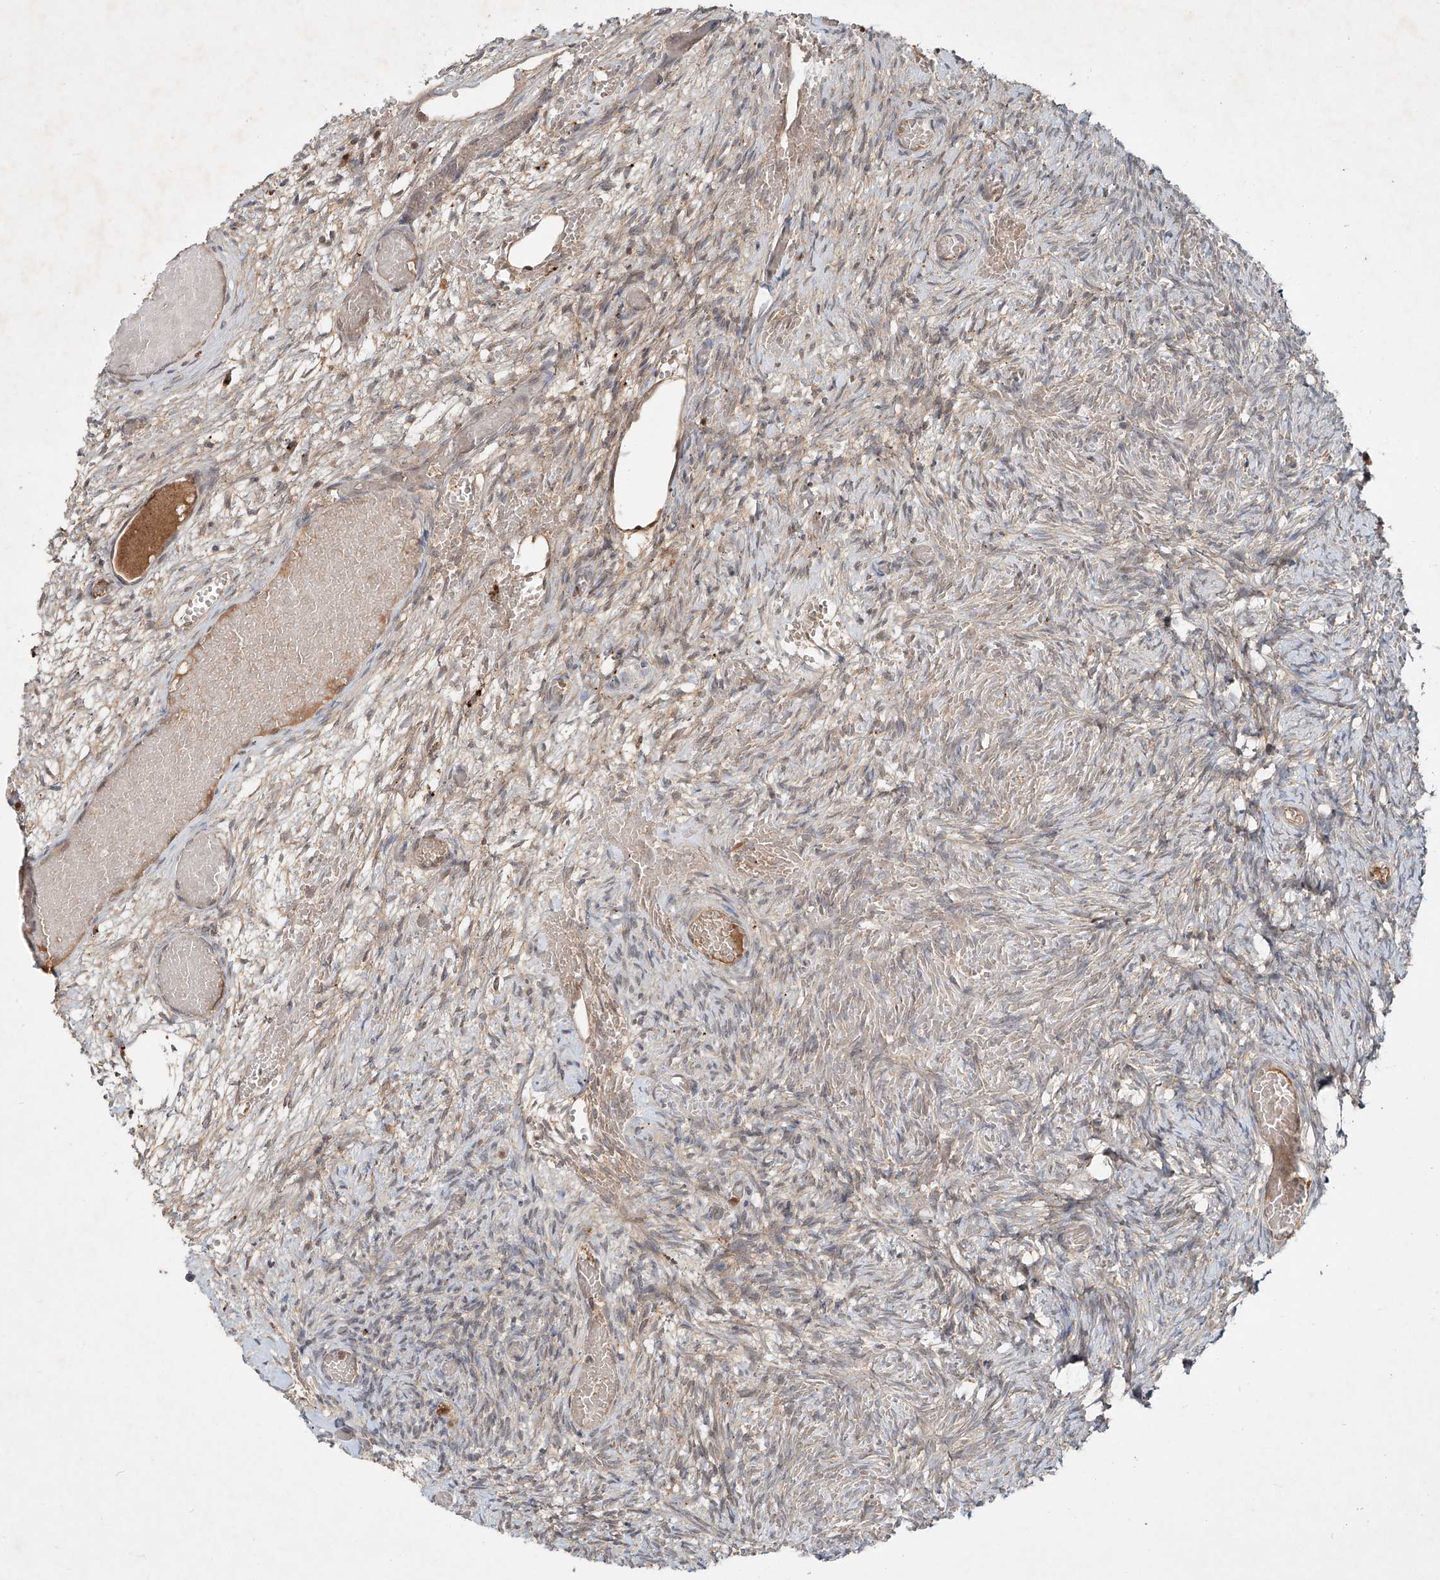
{"staining": {"intensity": "weak", "quantity": "<25%", "location": "cytoplasmic/membranous,nuclear"}, "tissue": "ovary", "cell_type": "Ovarian stroma cells", "image_type": "normal", "snomed": [{"axis": "morphology", "description": "Adenocarcinoma, NOS"}, {"axis": "topography", "description": "Endometrium"}], "caption": "Benign ovary was stained to show a protein in brown. There is no significant expression in ovarian stroma cells. (Brightfield microscopy of DAB (3,3'-diaminobenzidine) immunohistochemistry (IHC) at high magnification).", "gene": "IER5", "patient": {"sex": "female", "age": 32}}